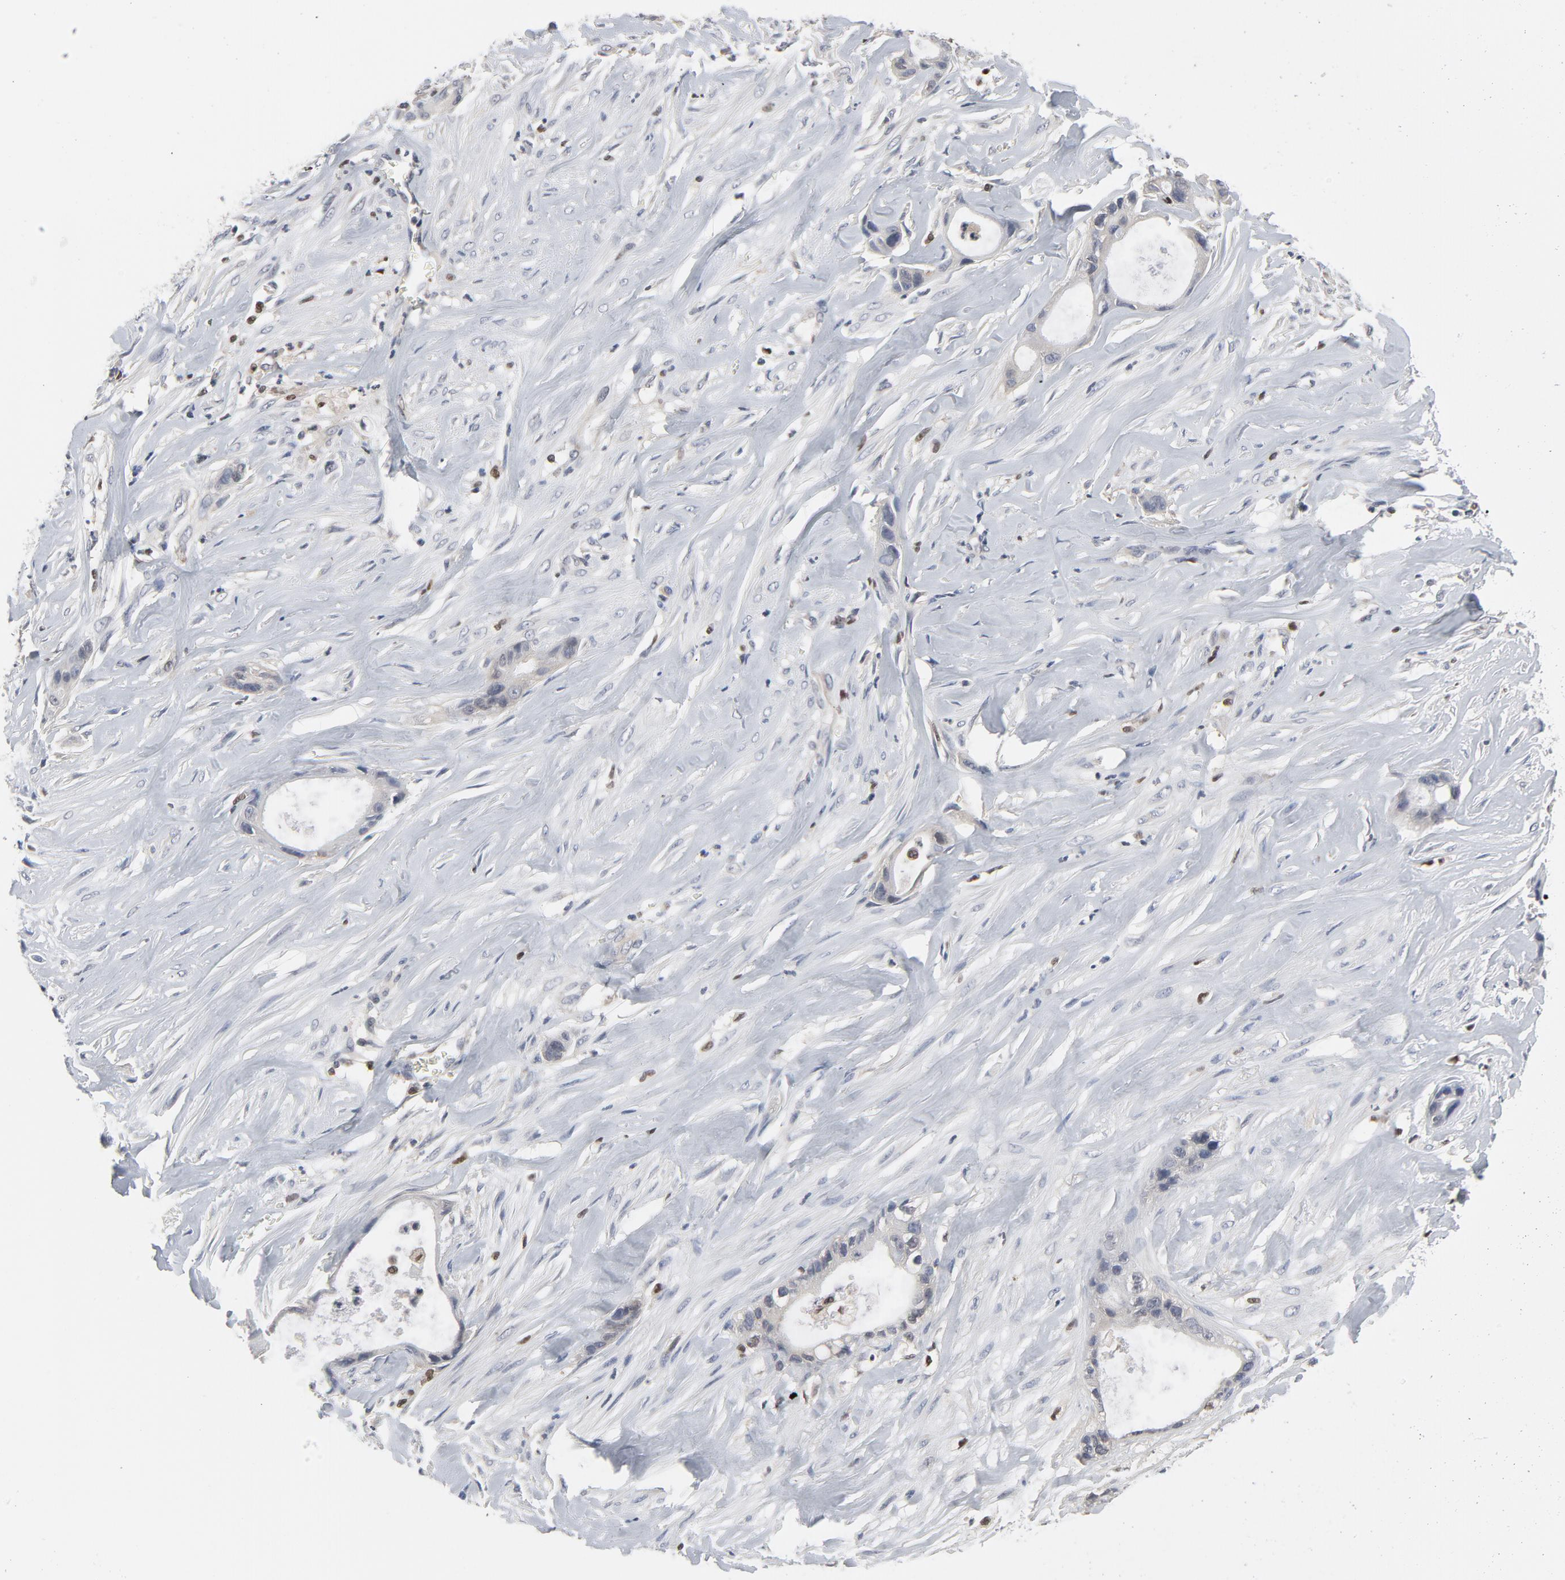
{"staining": {"intensity": "weak", "quantity": "<25%", "location": "cytoplasmic/membranous"}, "tissue": "liver cancer", "cell_type": "Tumor cells", "image_type": "cancer", "snomed": [{"axis": "morphology", "description": "Cholangiocarcinoma"}, {"axis": "topography", "description": "Liver"}], "caption": "DAB (3,3'-diaminobenzidine) immunohistochemical staining of liver cancer displays no significant staining in tumor cells. (Stains: DAB immunohistochemistry (IHC) with hematoxylin counter stain, Microscopy: brightfield microscopy at high magnification).", "gene": "NFKB1", "patient": {"sex": "female", "age": 55}}